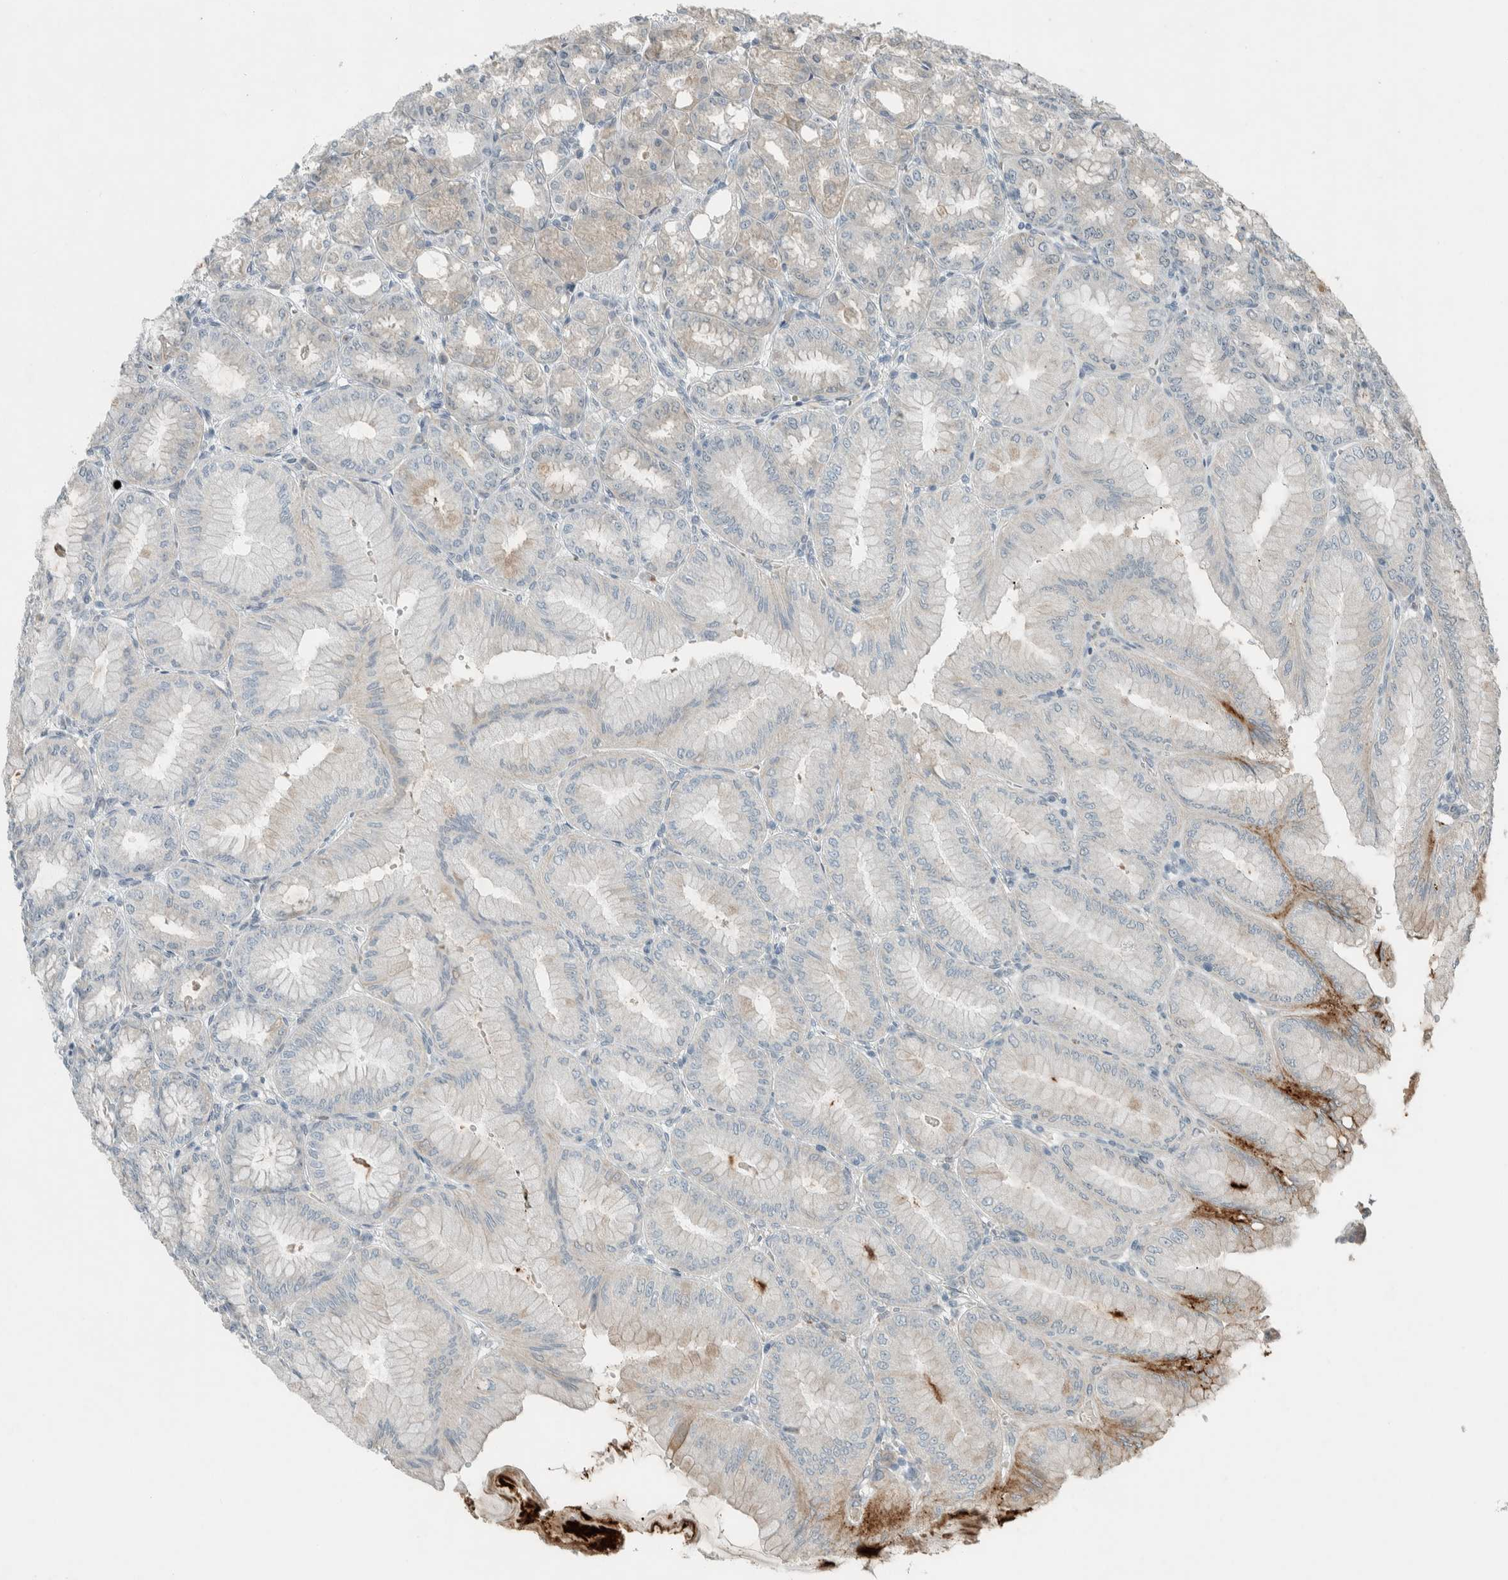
{"staining": {"intensity": "negative", "quantity": "none", "location": "none"}, "tissue": "stomach", "cell_type": "Glandular cells", "image_type": "normal", "snomed": [{"axis": "morphology", "description": "Normal tissue, NOS"}, {"axis": "topography", "description": "Stomach, lower"}], "caption": "DAB immunohistochemical staining of unremarkable stomach demonstrates no significant expression in glandular cells.", "gene": "CERCAM", "patient": {"sex": "male", "age": 71}}